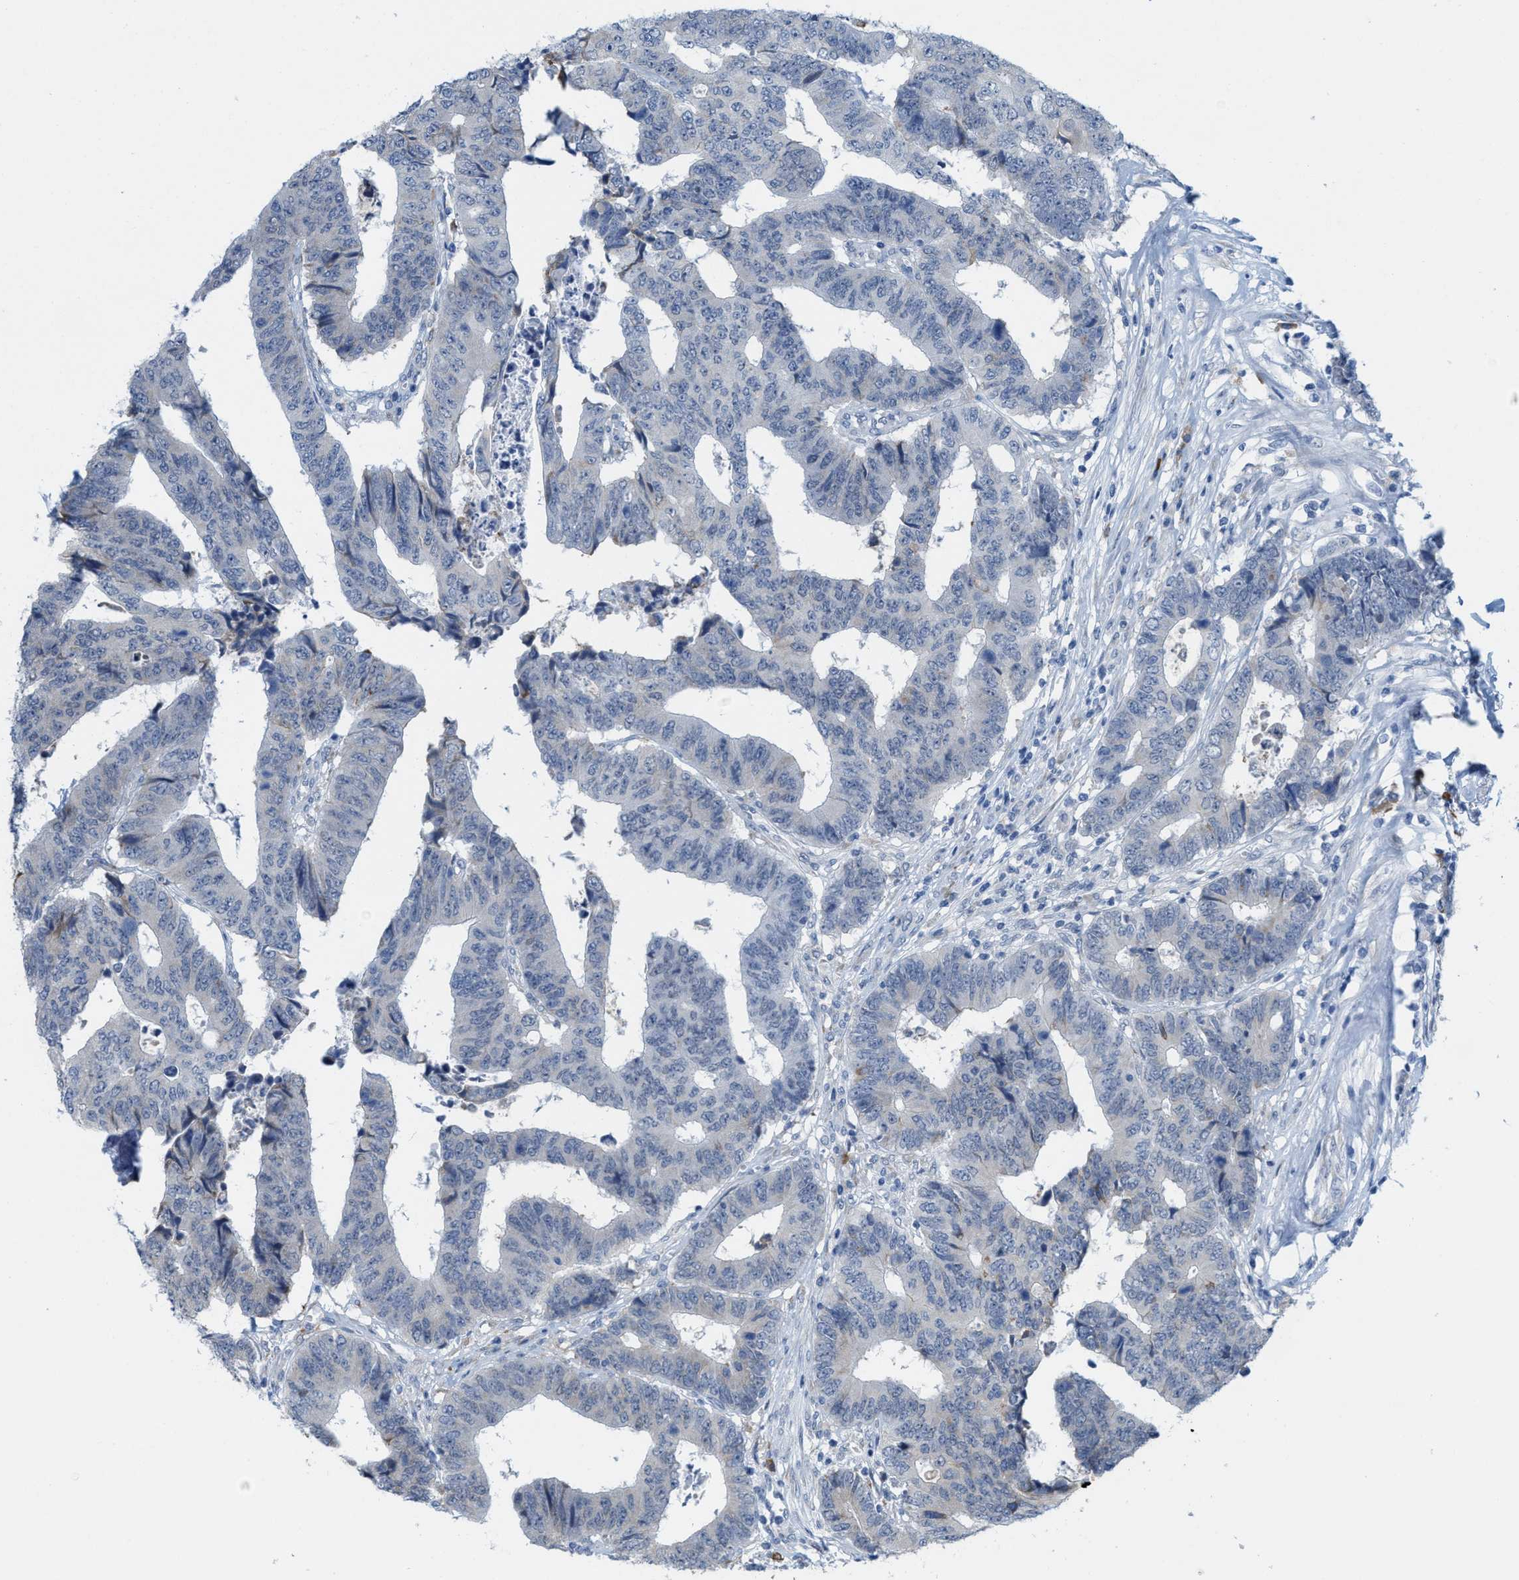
{"staining": {"intensity": "negative", "quantity": "none", "location": "none"}, "tissue": "colorectal cancer", "cell_type": "Tumor cells", "image_type": "cancer", "snomed": [{"axis": "morphology", "description": "Adenocarcinoma, NOS"}, {"axis": "topography", "description": "Rectum"}], "caption": "Immunohistochemical staining of colorectal cancer demonstrates no significant expression in tumor cells.", "gene": "KIFC3", "patient": {"sex": "male", "age": 84}}